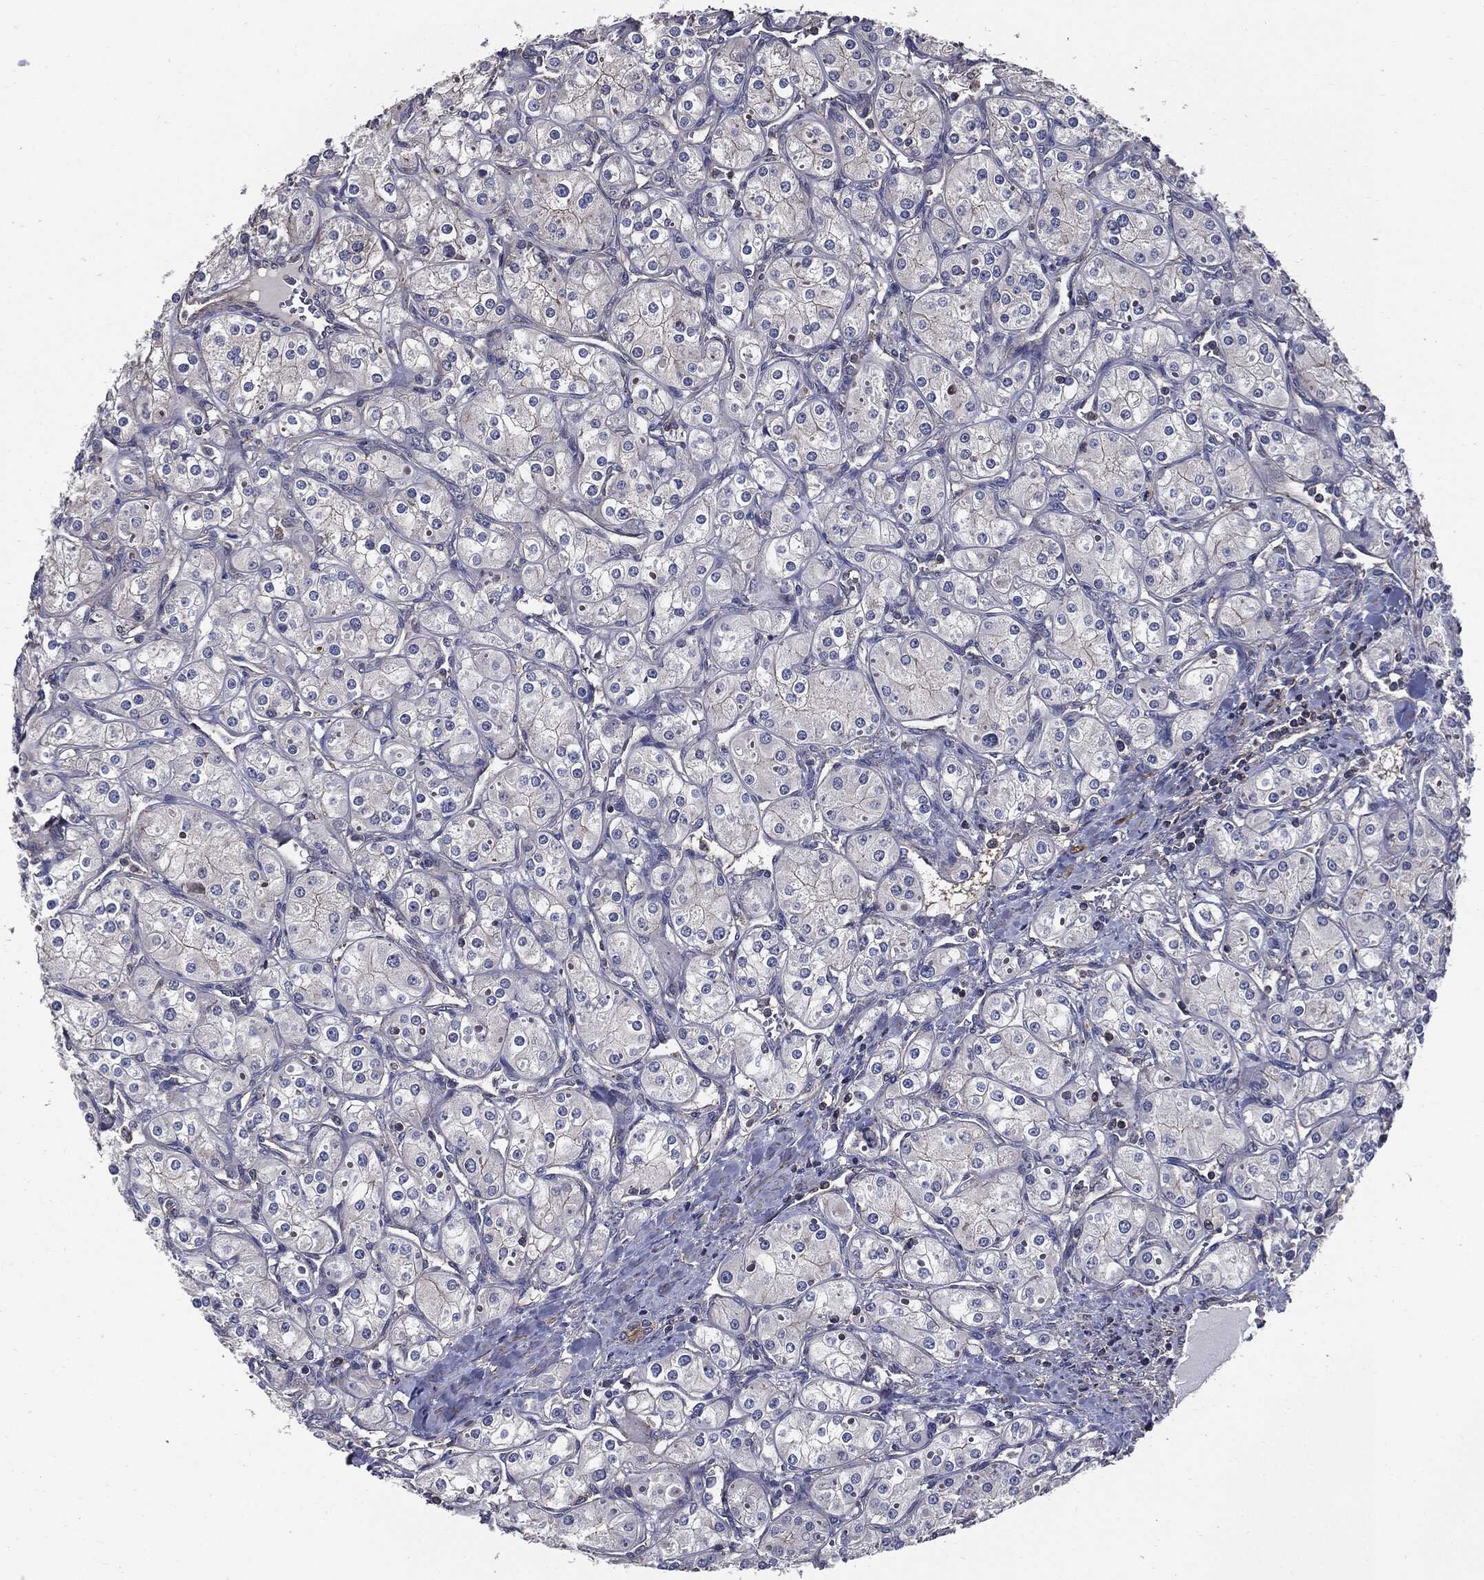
{"staining": {"intensity": "negative", "quantity": "none", "location": "none"}, "tissue": "renal cancer", "cell_type": "Tumor cells", "image_type": "cancer", "snomed": [{"axis": "morphology", "description": "Adenocarcinoma, NOS"}, {"axis": "topography", "description": "Kidney"}], "caption": "IHC micrograph of neoplastic tissue: renal cancer stained with DAB (3,3'-diaminobenzidine) shows no significant protein expression in tumor cells.", "gene": "PDCD6IP", "patient": {"sex": "male", "age": 77}}